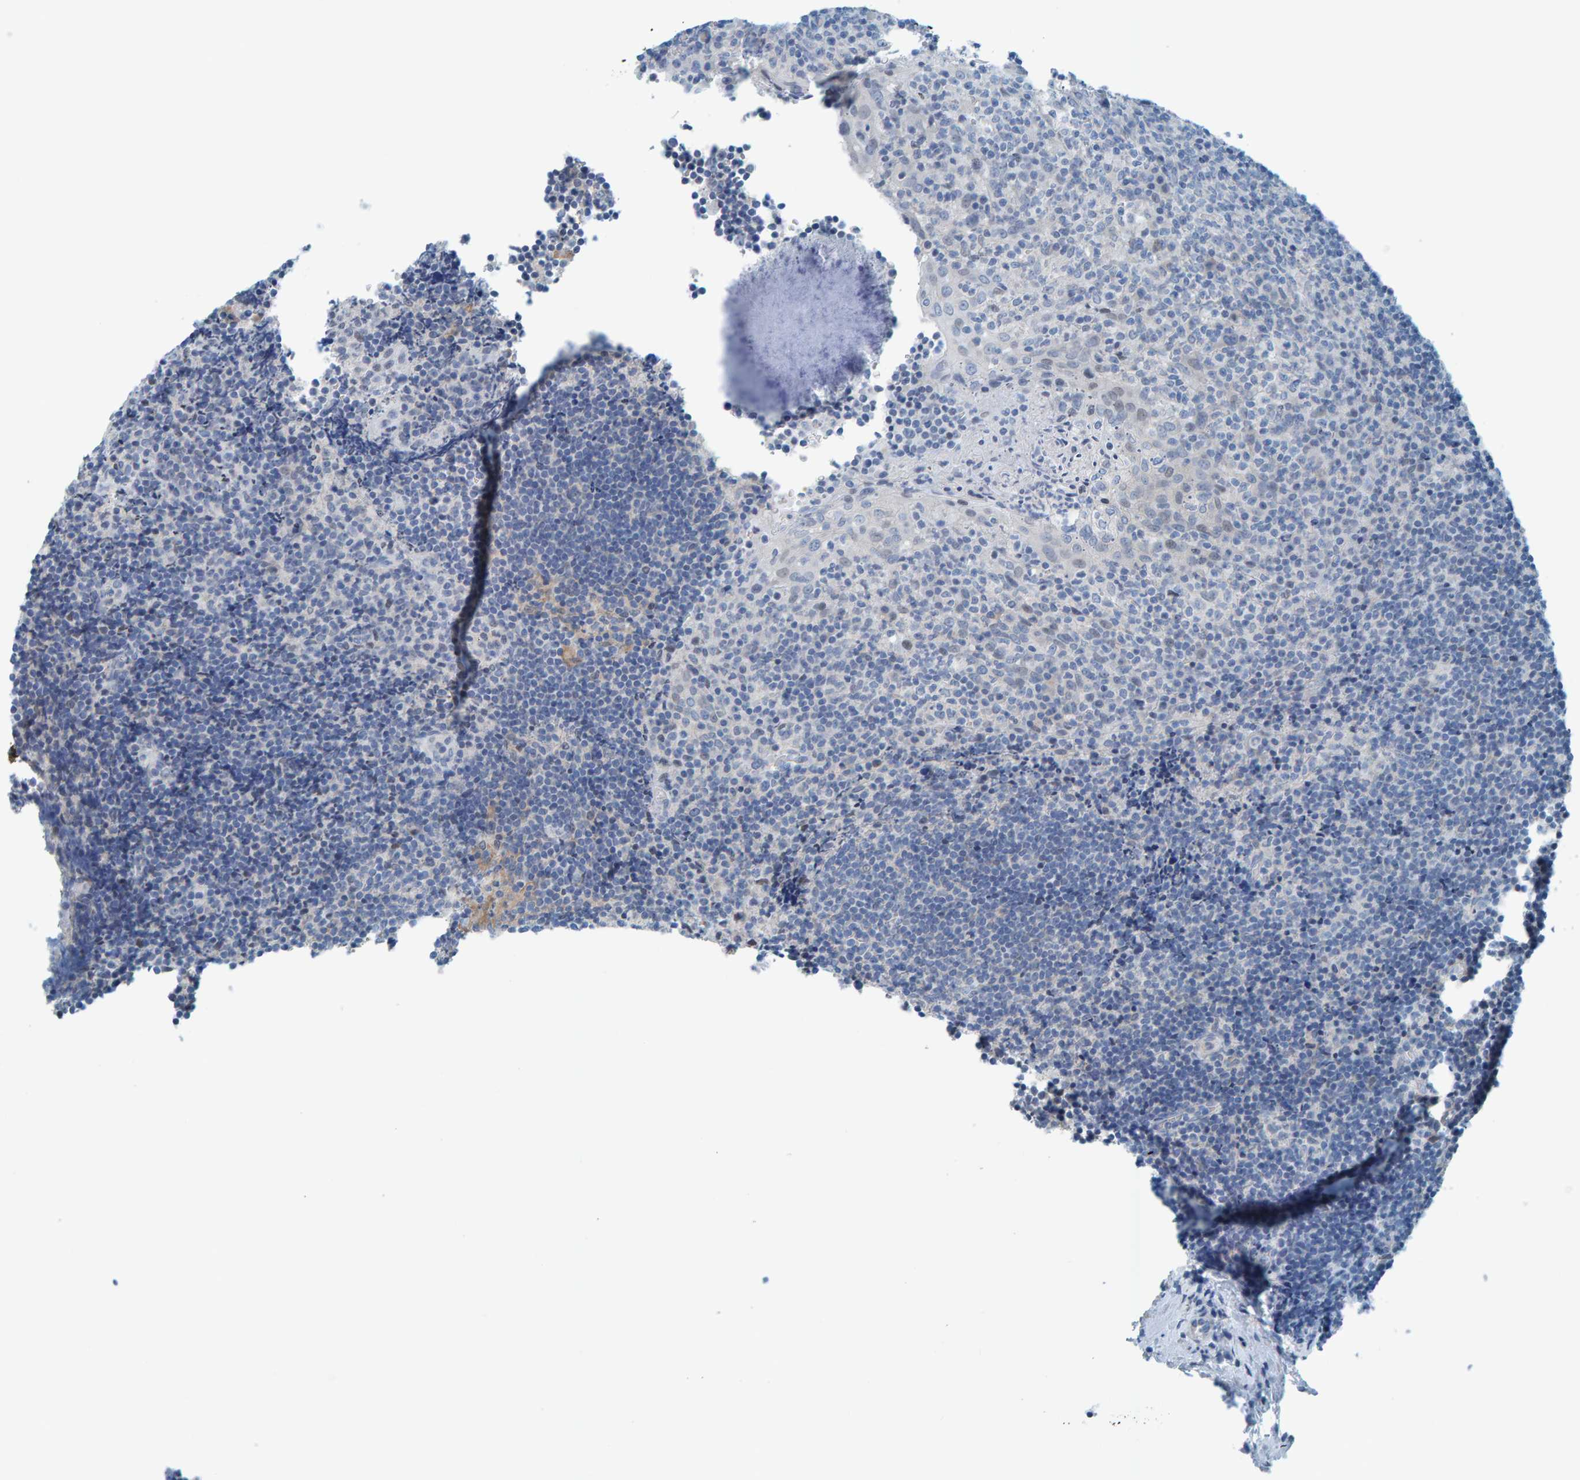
{"staining": {"intensity": "negative", "quantity": "none", "location": "none"}, "tissue": "lymphoma", "cell_type": "Tumor cells", "image_type": "cancer", "snomed": [{"axis": "morphology", "description": "Malignant lymphoma, non-Hodgkin's type, High grade"}, {"axis": "topography", "description": "Tonsil"}], "caption": "A histopathology image of human malignant lymphoma, non-Hodgkin's type (high-grade) is negative for staining in tumor cells.", "gene": "CNP", "patient": {"sex": "female", "age": 36}}